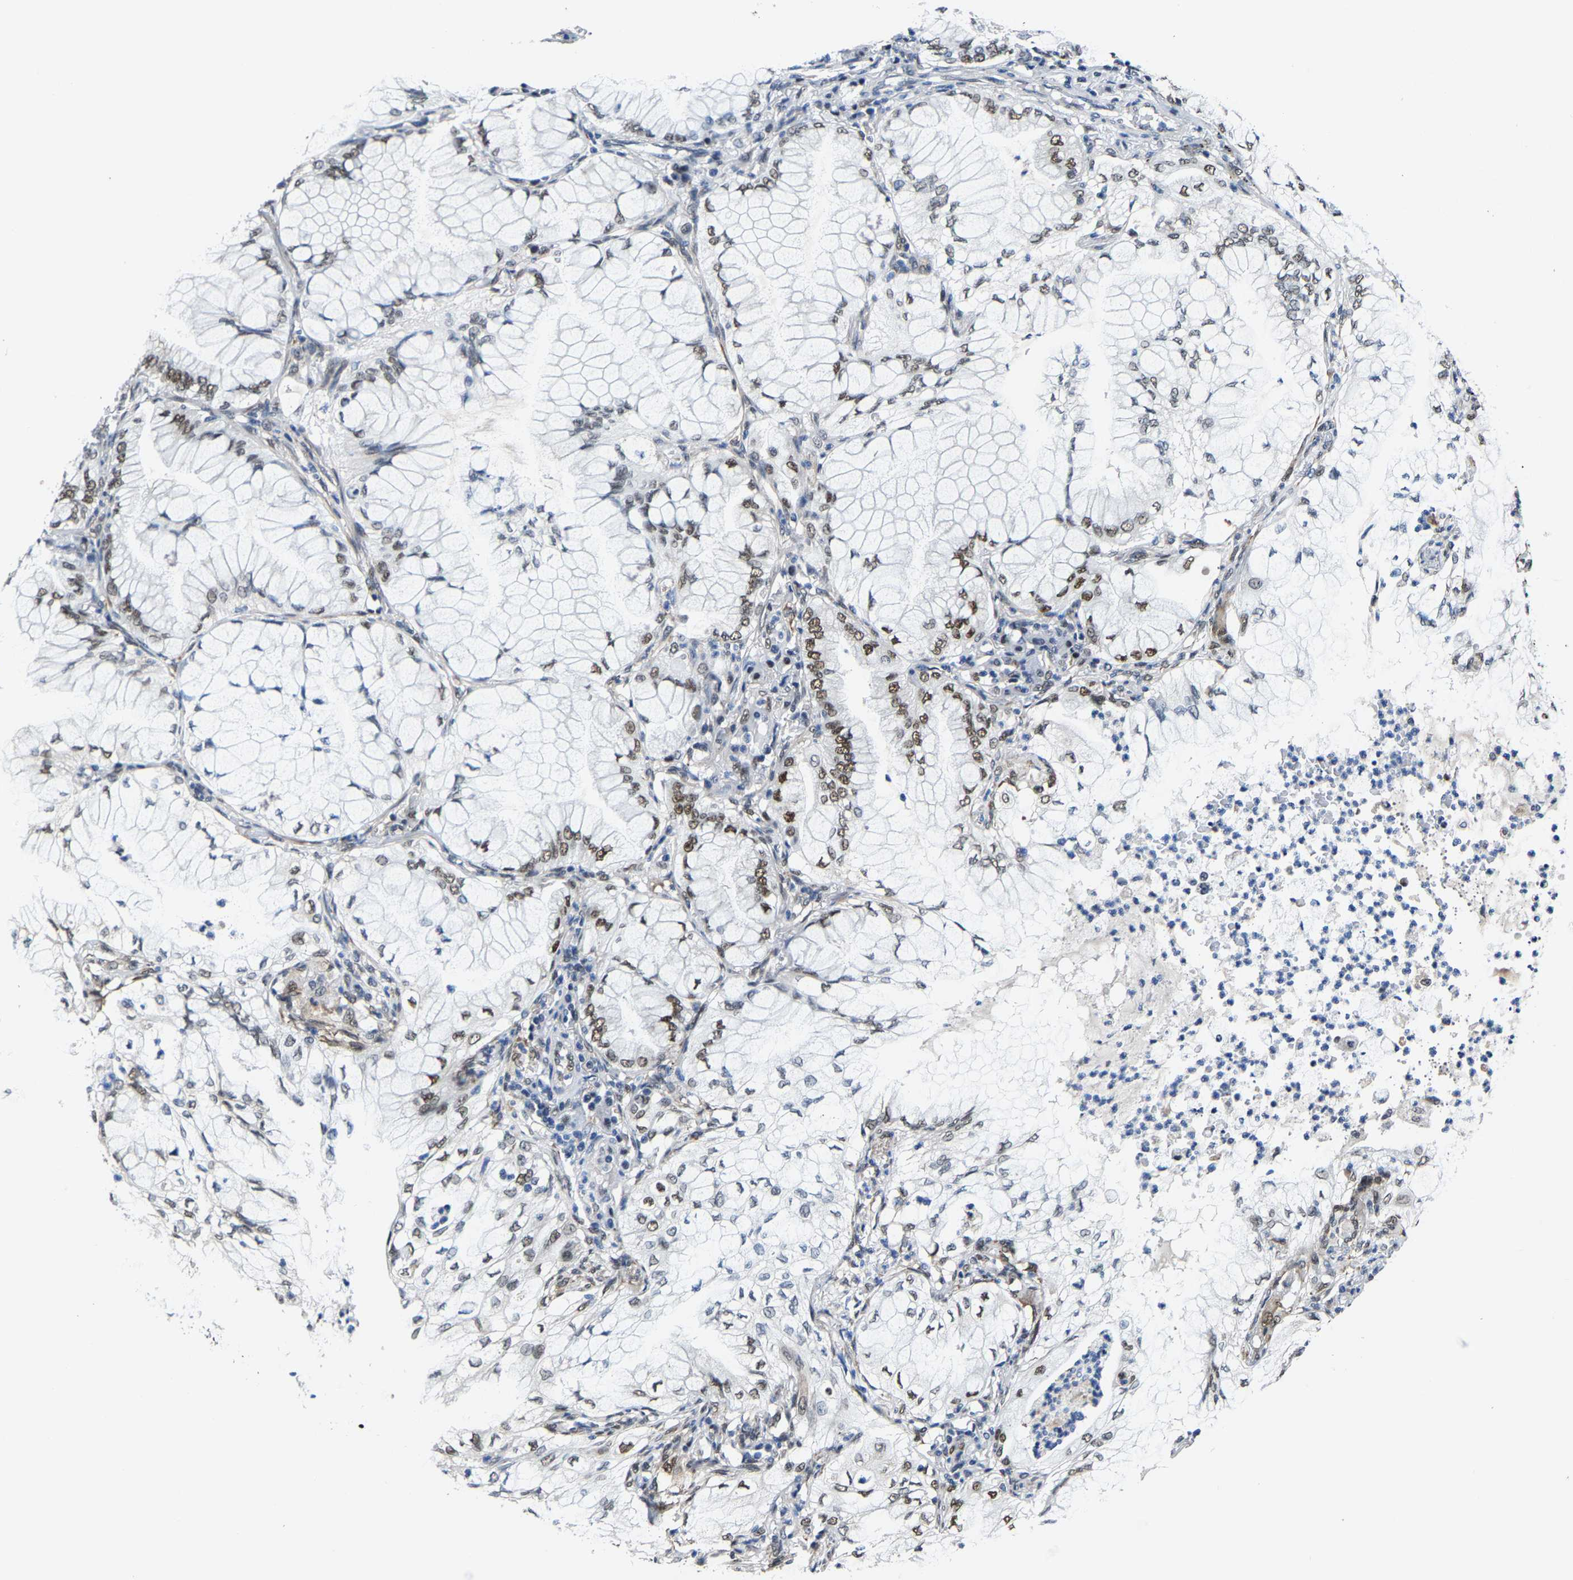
{"staining": {"intensity": "moderate", "quantity": "25%-75%", "location": "nuclear"}, "tissue": "lung cancer", "cell_type": "Tumor cells", "image_type": "cancer", "snomed": [{"axis": "morphology", "description": "Adenocarcinoma, NOS"}, {"axis": "topography", "description": "Lung"}], "caption": "A high-resolution micrograph shows immunohistochemistry staining of adenocarcinoma (lung), which exhibits moderate nuclear staining in about 25%-75% of tumor cells. (DAB IHC, brown staining for protein, blue staining for nuclei).", "gene": "METTL1", "patient": {"sex": "female", "age": 70}}